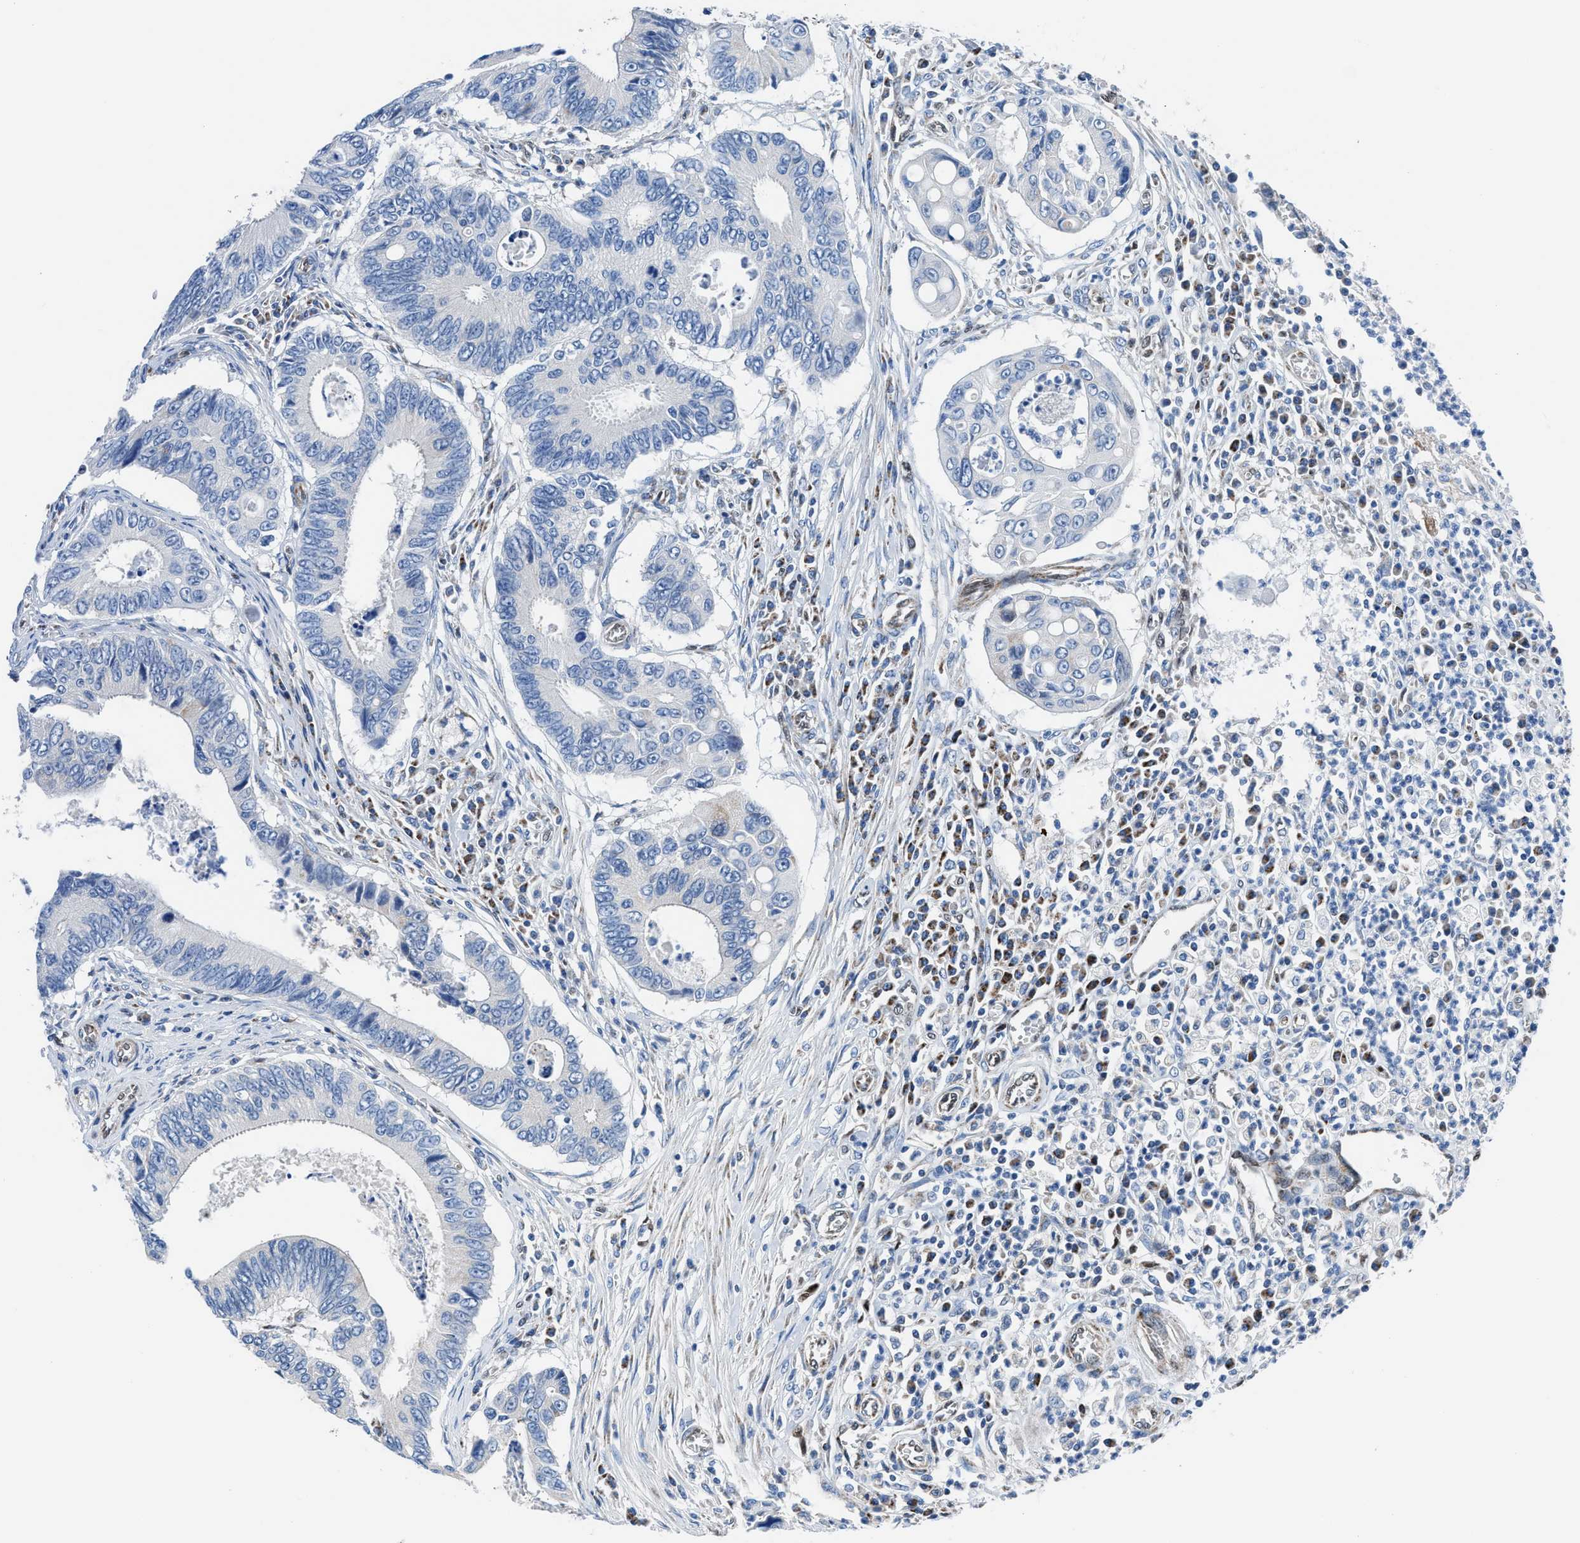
{"staining": {"intensity": "negative", "quantity": "none", "location": "none"}, "tissue": "colorectal cancer", "cell_type": "Tumor cells", "image_type": "cancer", "snomed": [{"axis": "morphology", "description": "Inflammation, NOS"}, {"axis": "morphology", "description": "Adenocarcinoma, NOS"}, {"axis": "topography", "description": "Colon"}], "caption": "Colorectal adenocarcinoma was stained to show a protein in brown. There is no significant expression in tumor cells.", "gene": "LMO2", "patient": {"sex": "male", "age": 72}}